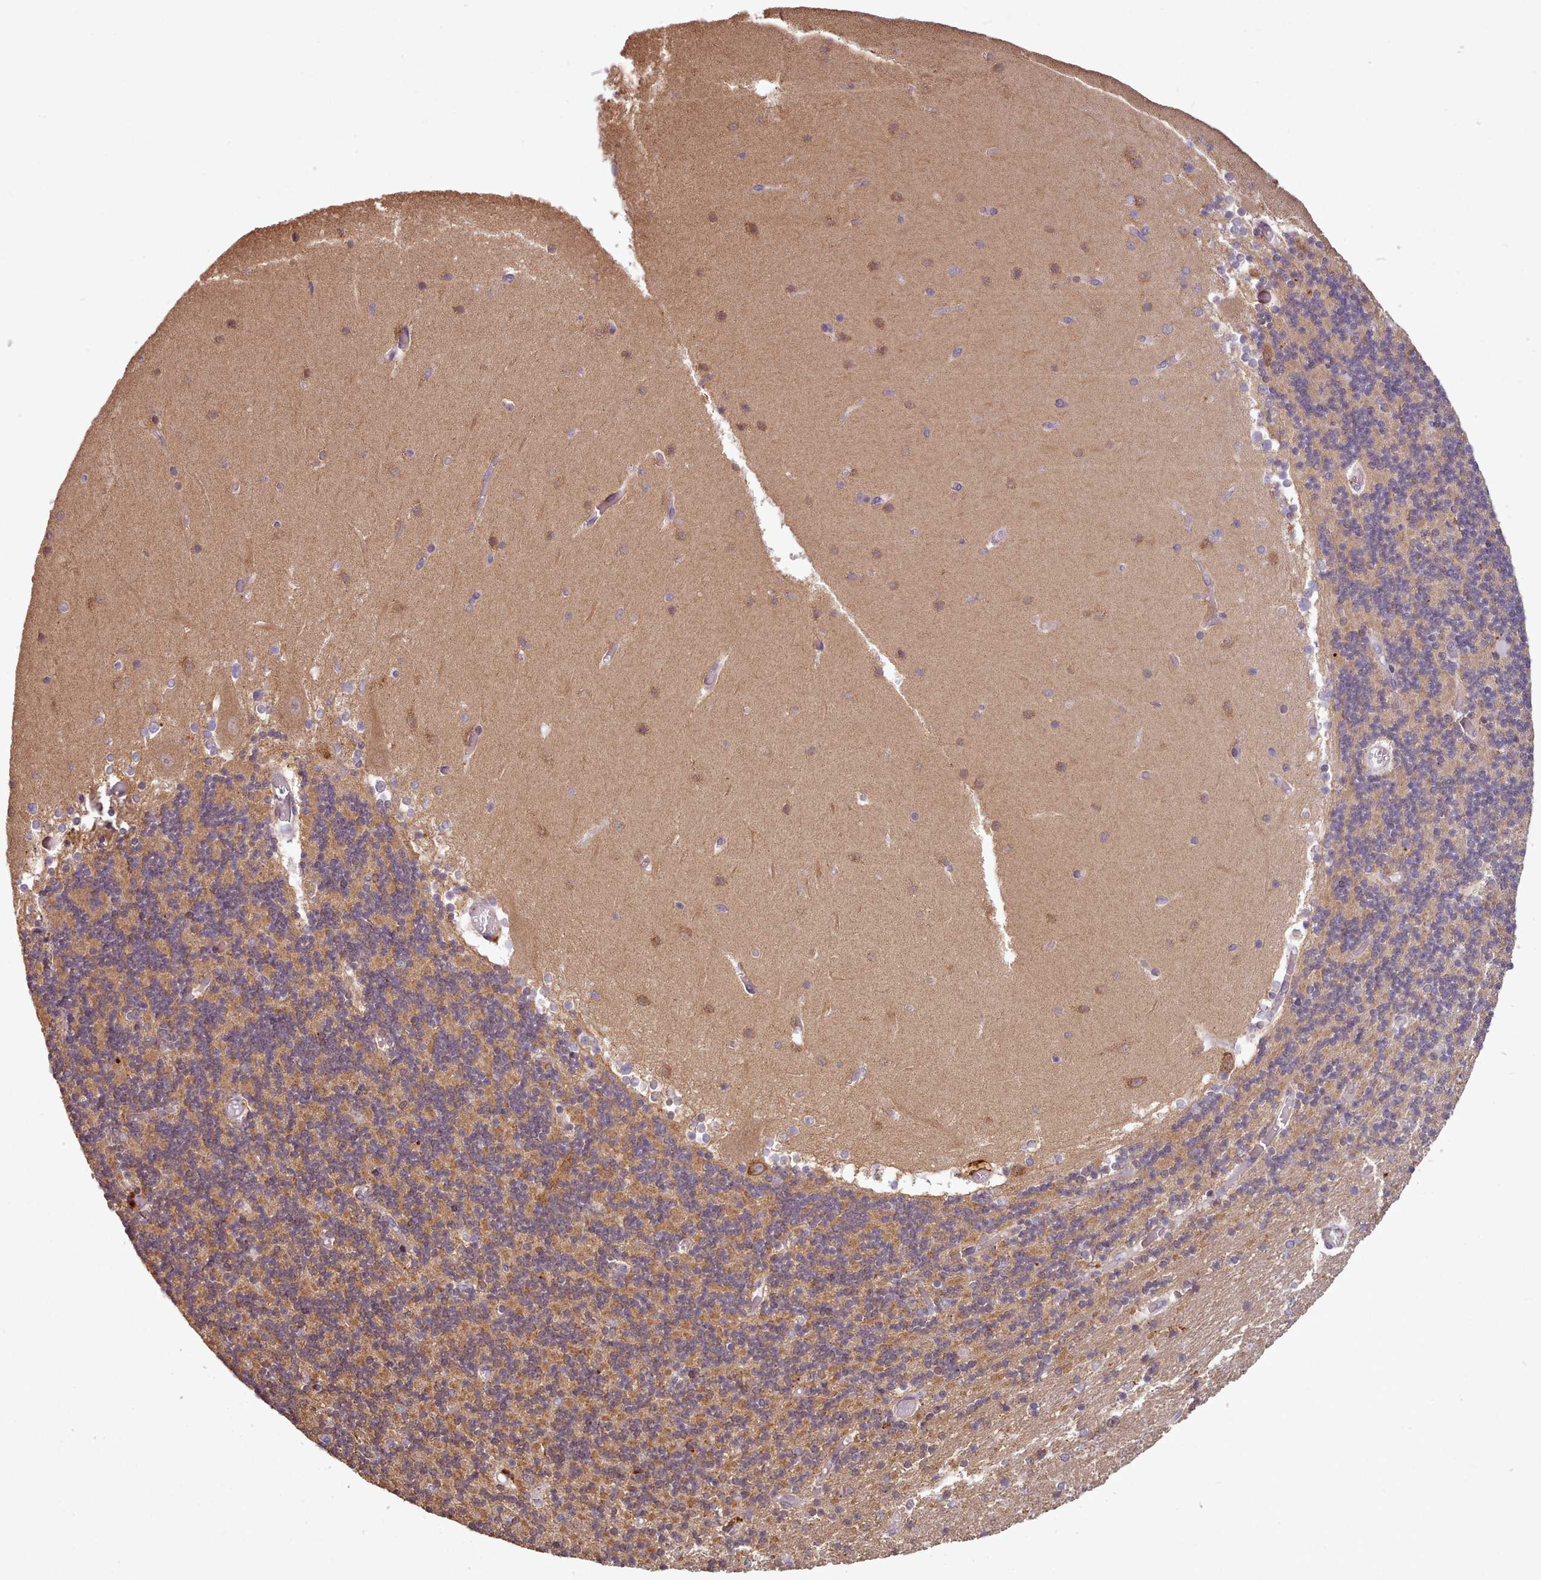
{"staining": {"intensity": "moderate", "quantity": "25%-75%", "location": "cytoplasmic/membranous"}, "tissue": "cerebellum", "cell_type": "Cells in granular layer", "image_type": "normal", "snomed": [{"axis": "morphology", "description": "Normal tissue, NOS"}, {"axis": "topography", "description": "Cerebellum"}], "caption": "Protein staining by immunohistochemistry (IHC) demonstrates moderate cytoplasmic/membranous expression in about 25%-75% of cells in granular layer in normal cerebellum.", "gene": "CRYBG1", "patient": {"sex": "female", "age": 28}}